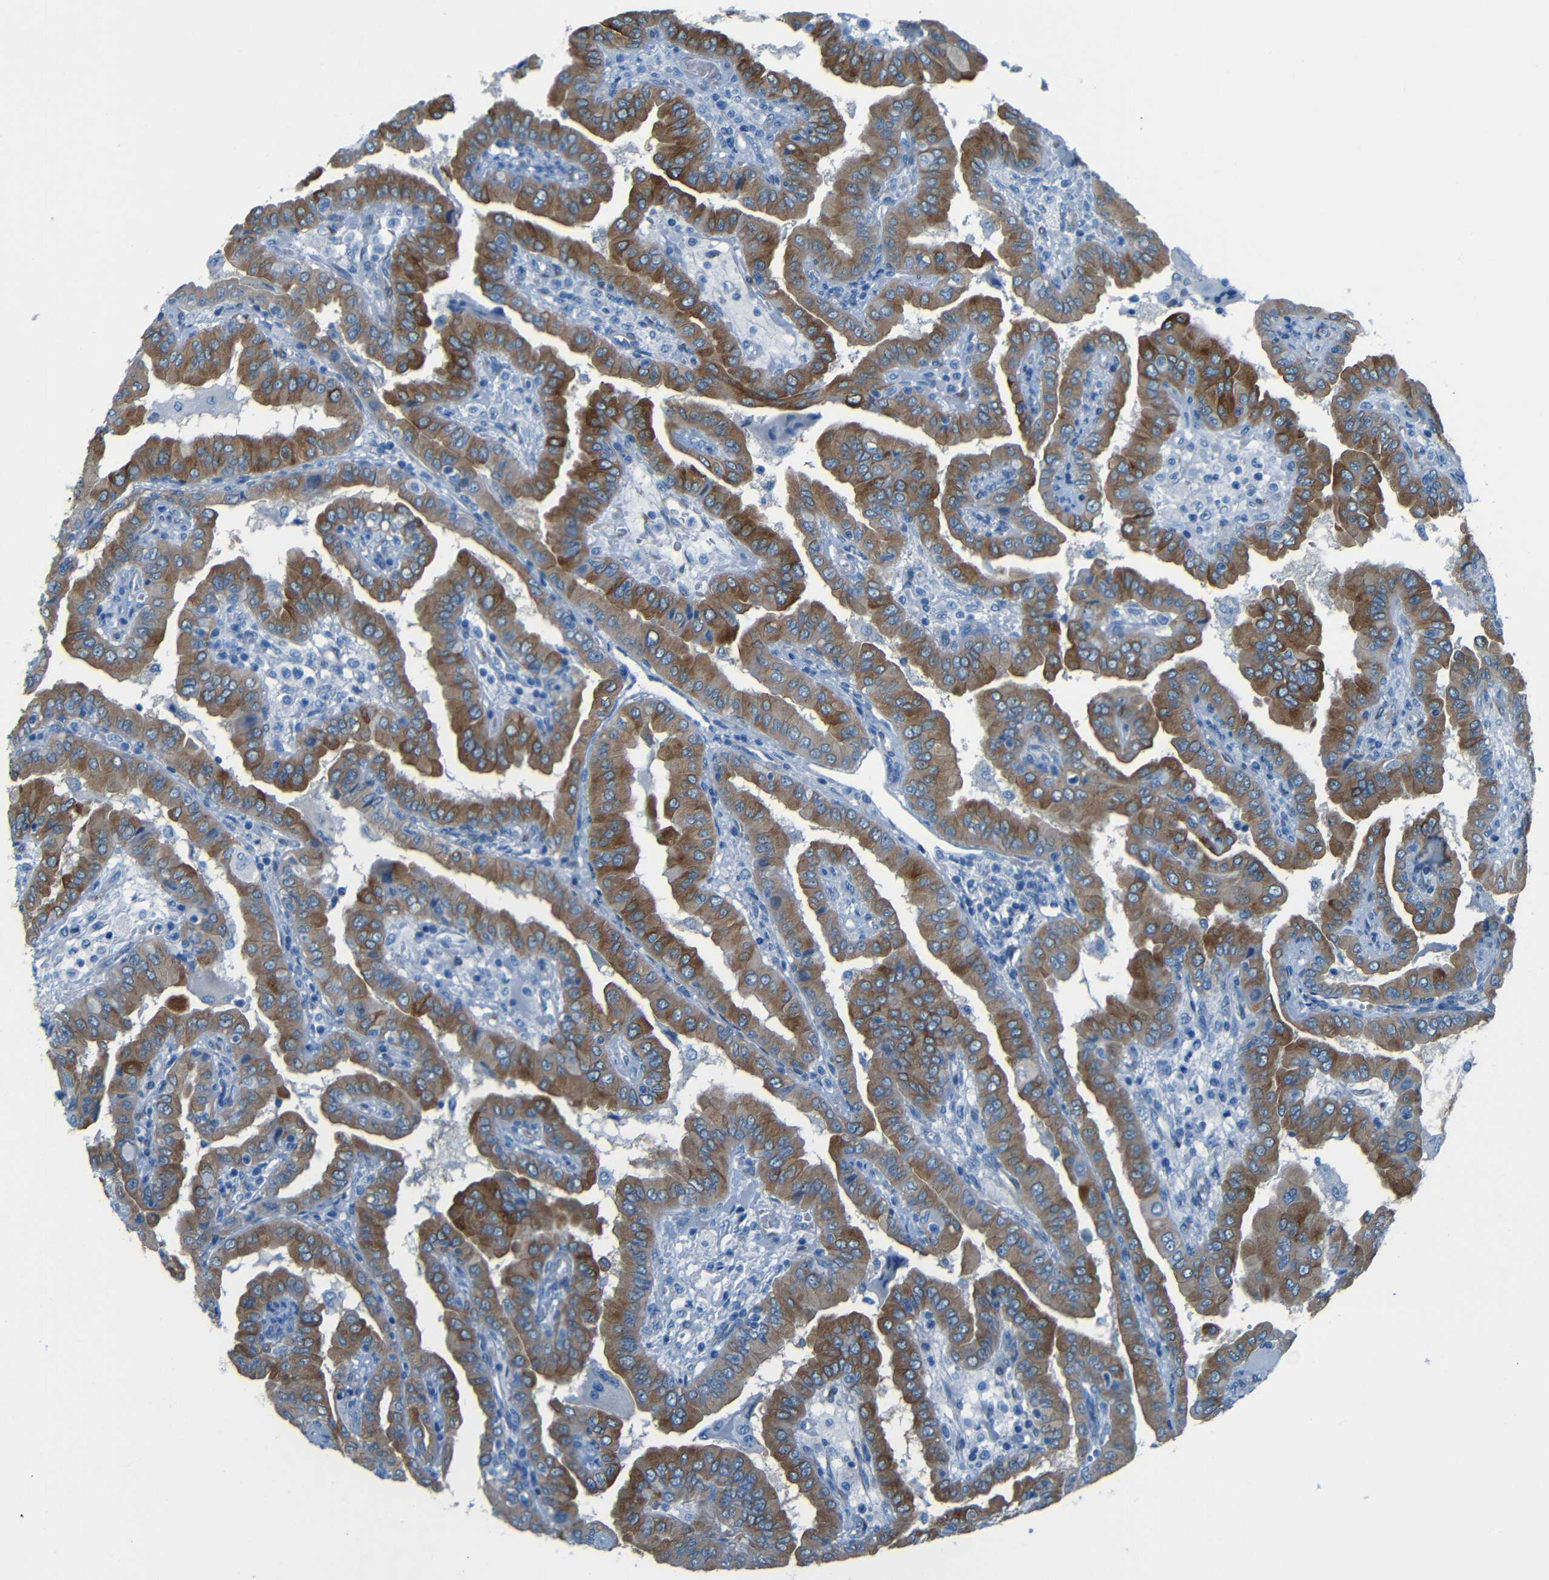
{"staining": {"intensity": "moderate", "quantity": ">75%", "location": "cytoplasmic/membranous"}, "tissue": "thyroid cancer", "cell_type": "Tumor cells", "image_type": "cancer", "snomed": [{"axis": "morphology", "description": "Papillary adenocarcinoma, NOS"}, {"axis": "topography", "description": "Thyroid gland"}], "caption": "Thyroid papillary adenocarcinoma was stained to show a protein in brown. There is medium levels of moderate cytoplasmic/membranous staining in about >75% of tumor cells. (DAB (3,3'-diaminobenzidine) = brown stain, brightfield microscopy at high magnification).", "gene": "MAP2", "patient": {"sex": "male", "age": 33}}